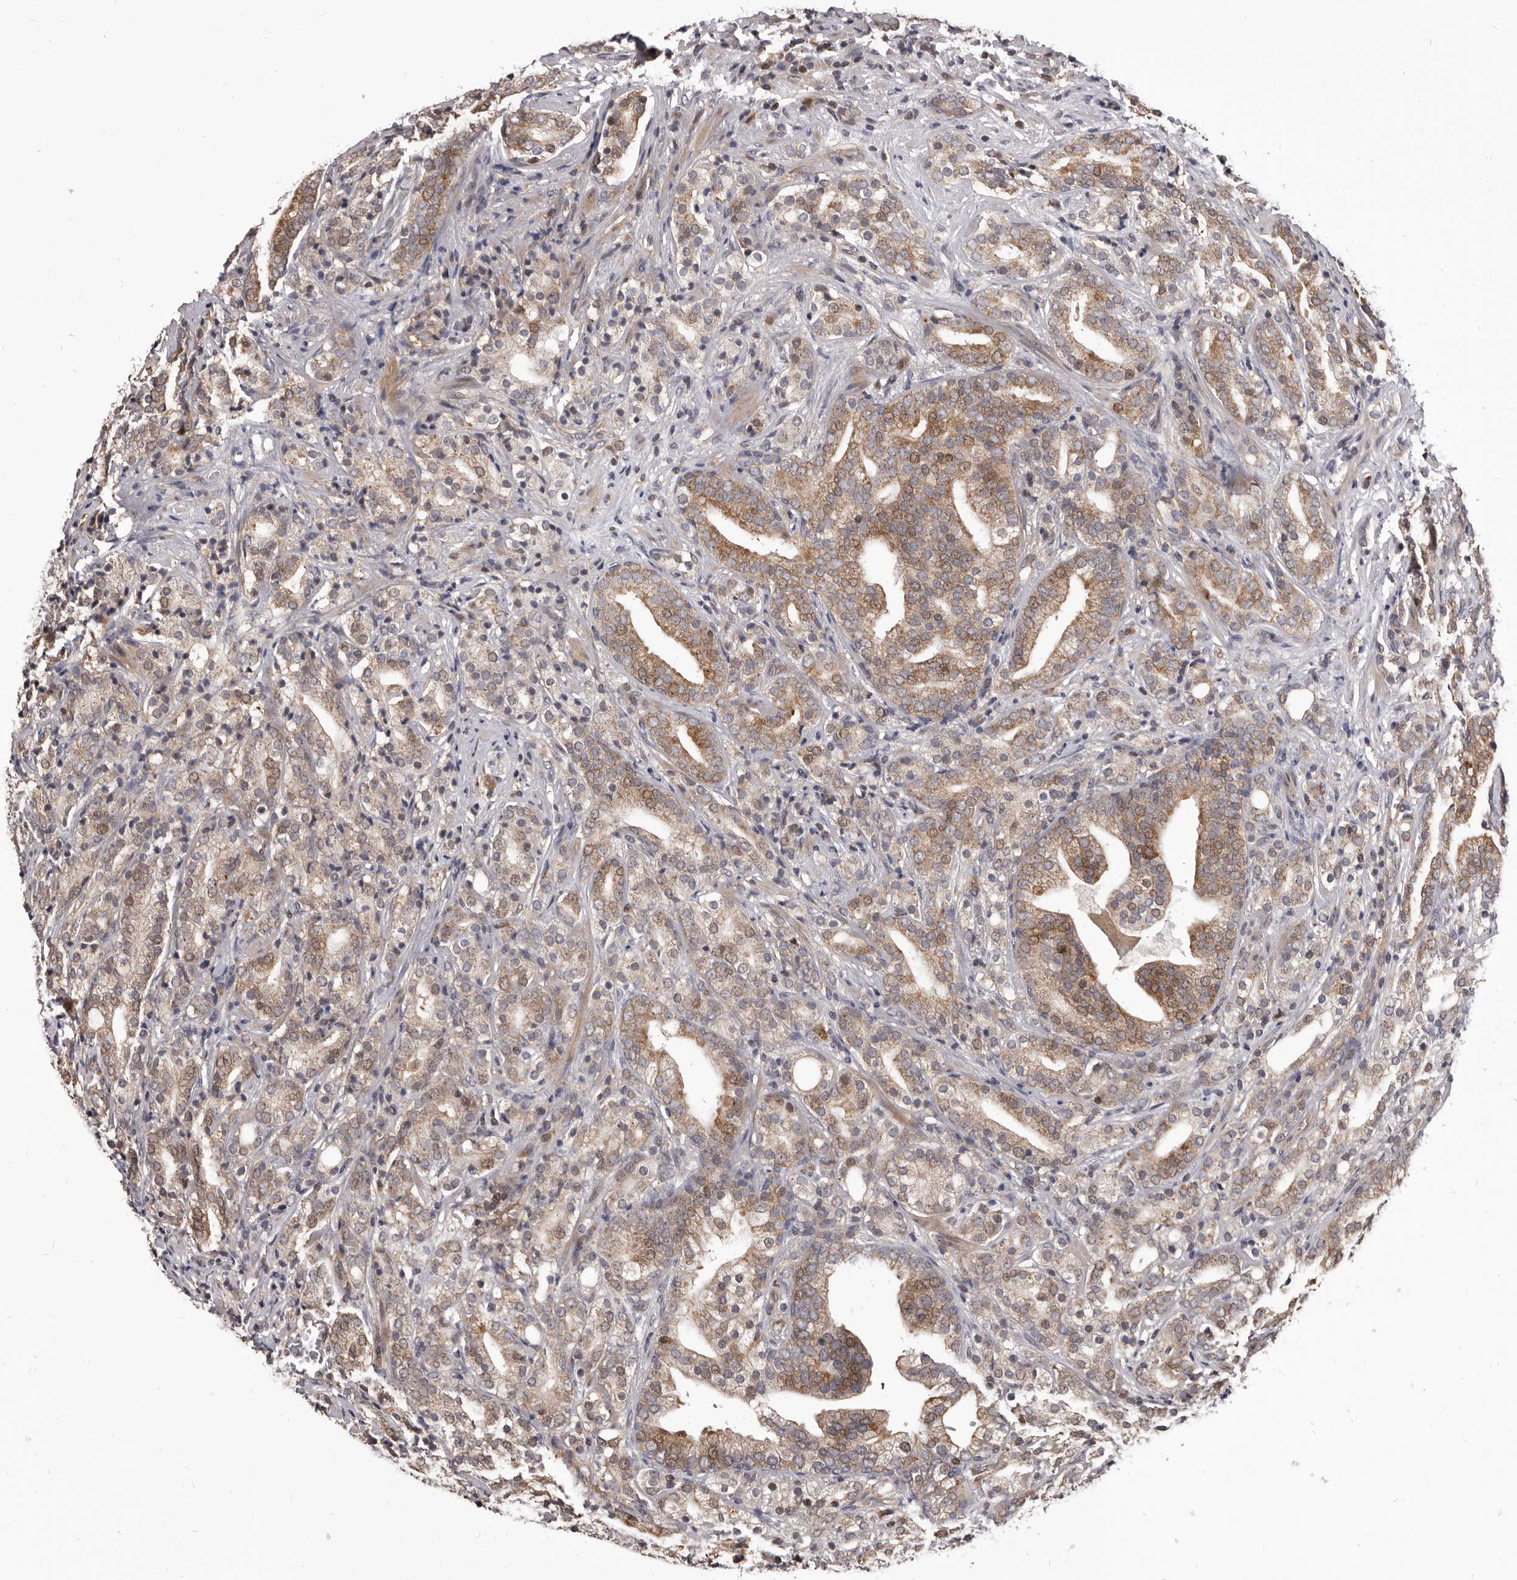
{"staining": {"intensity": "moderate", "quantity": ">75%", "location": "cytoplasmic/membranous"}, "tissue": "prostate cancer", "cell_type": "Tumor cells", "image_type": "cancer", "snomed": [{"axis": "morphology", "description": "Adenocarcinoma, High grade"}, {"axis": "topography", "description": "Prostate"}], "caption": "IHC (DAB) staining of prostate adenocarcinoma (high-grade) displays moderate cytoplasmic/membranous protein staining in about >75% of tumor cells.", "gene": "MAP3K14", "patient": {"sex": "male", "age": 57}}